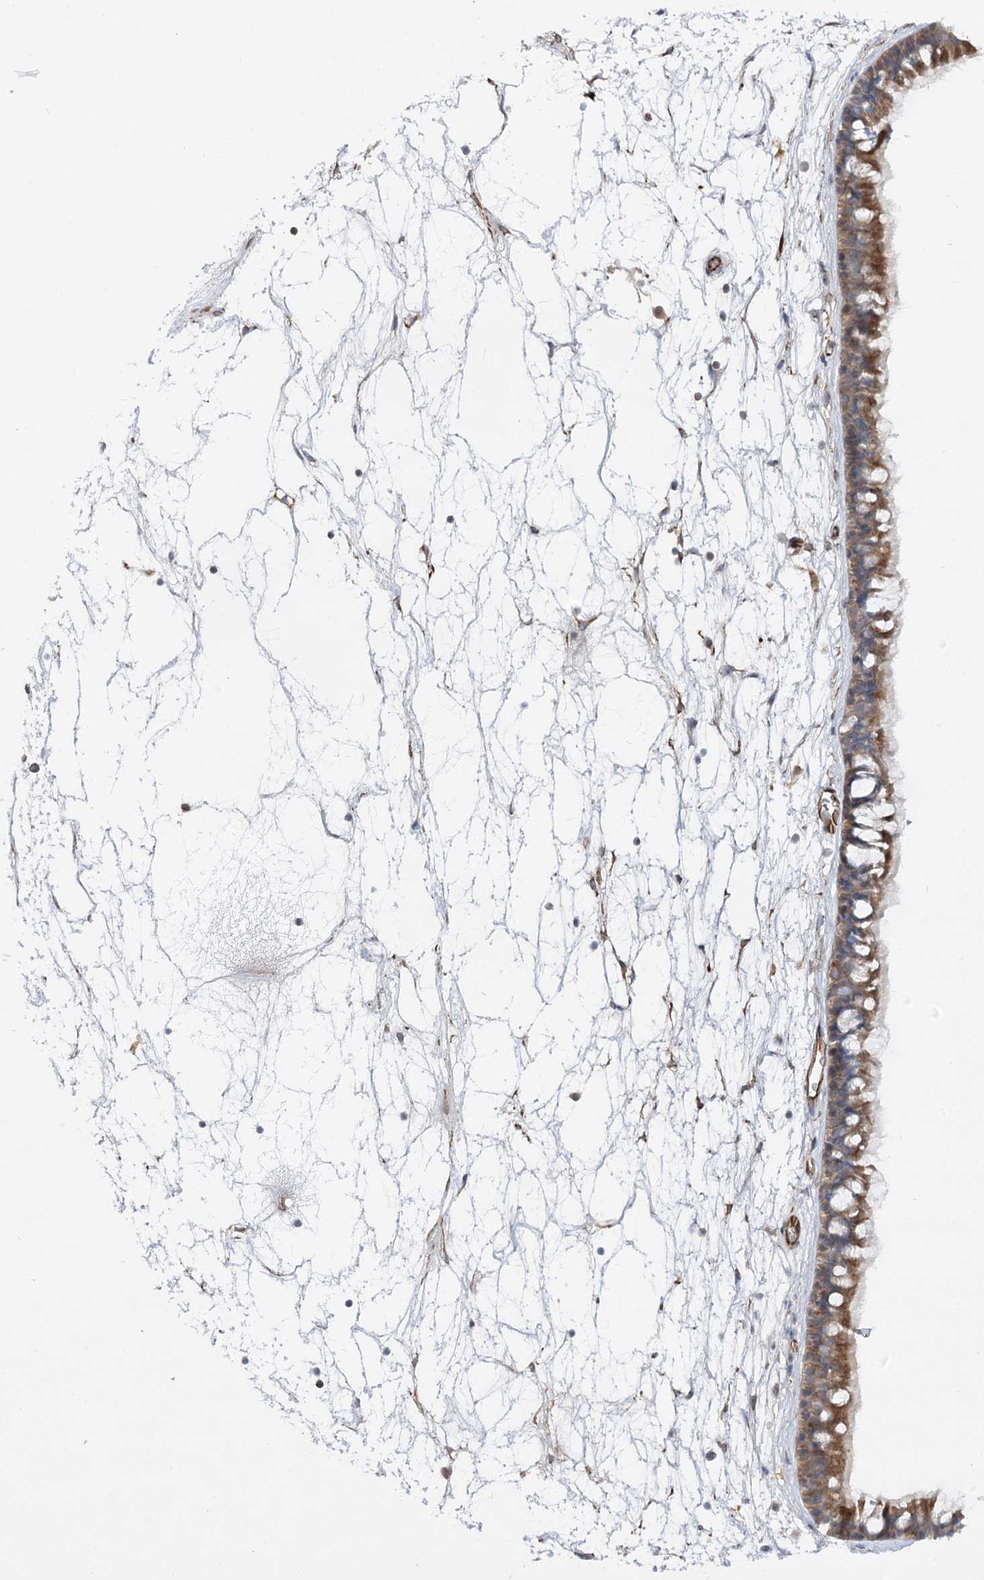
{"staining": {"intensity": "moderate", "quantity": ">75%", "location": "cytoplasmic/membranous"}, "tissue": "nasopharynx", "cell_type": "Respiratory epithelial cells", "image_type": "normal", "snomed": [{"axis": "morphology", "description": "Normal tissue, NOS"}, {"axis": "topography", "description": "Nasopharynx"}], "caption": "Immunohistochemistry micrograph of unremarkable human nasopharynx stained for a protein (brown), which shows medium levels of moderate cytoplasmic/membranous staining in approximately >75% of respiratory epithelial cells.", "gene": "KIAA0825", "patient": {"sex": "male", "age": 64}}